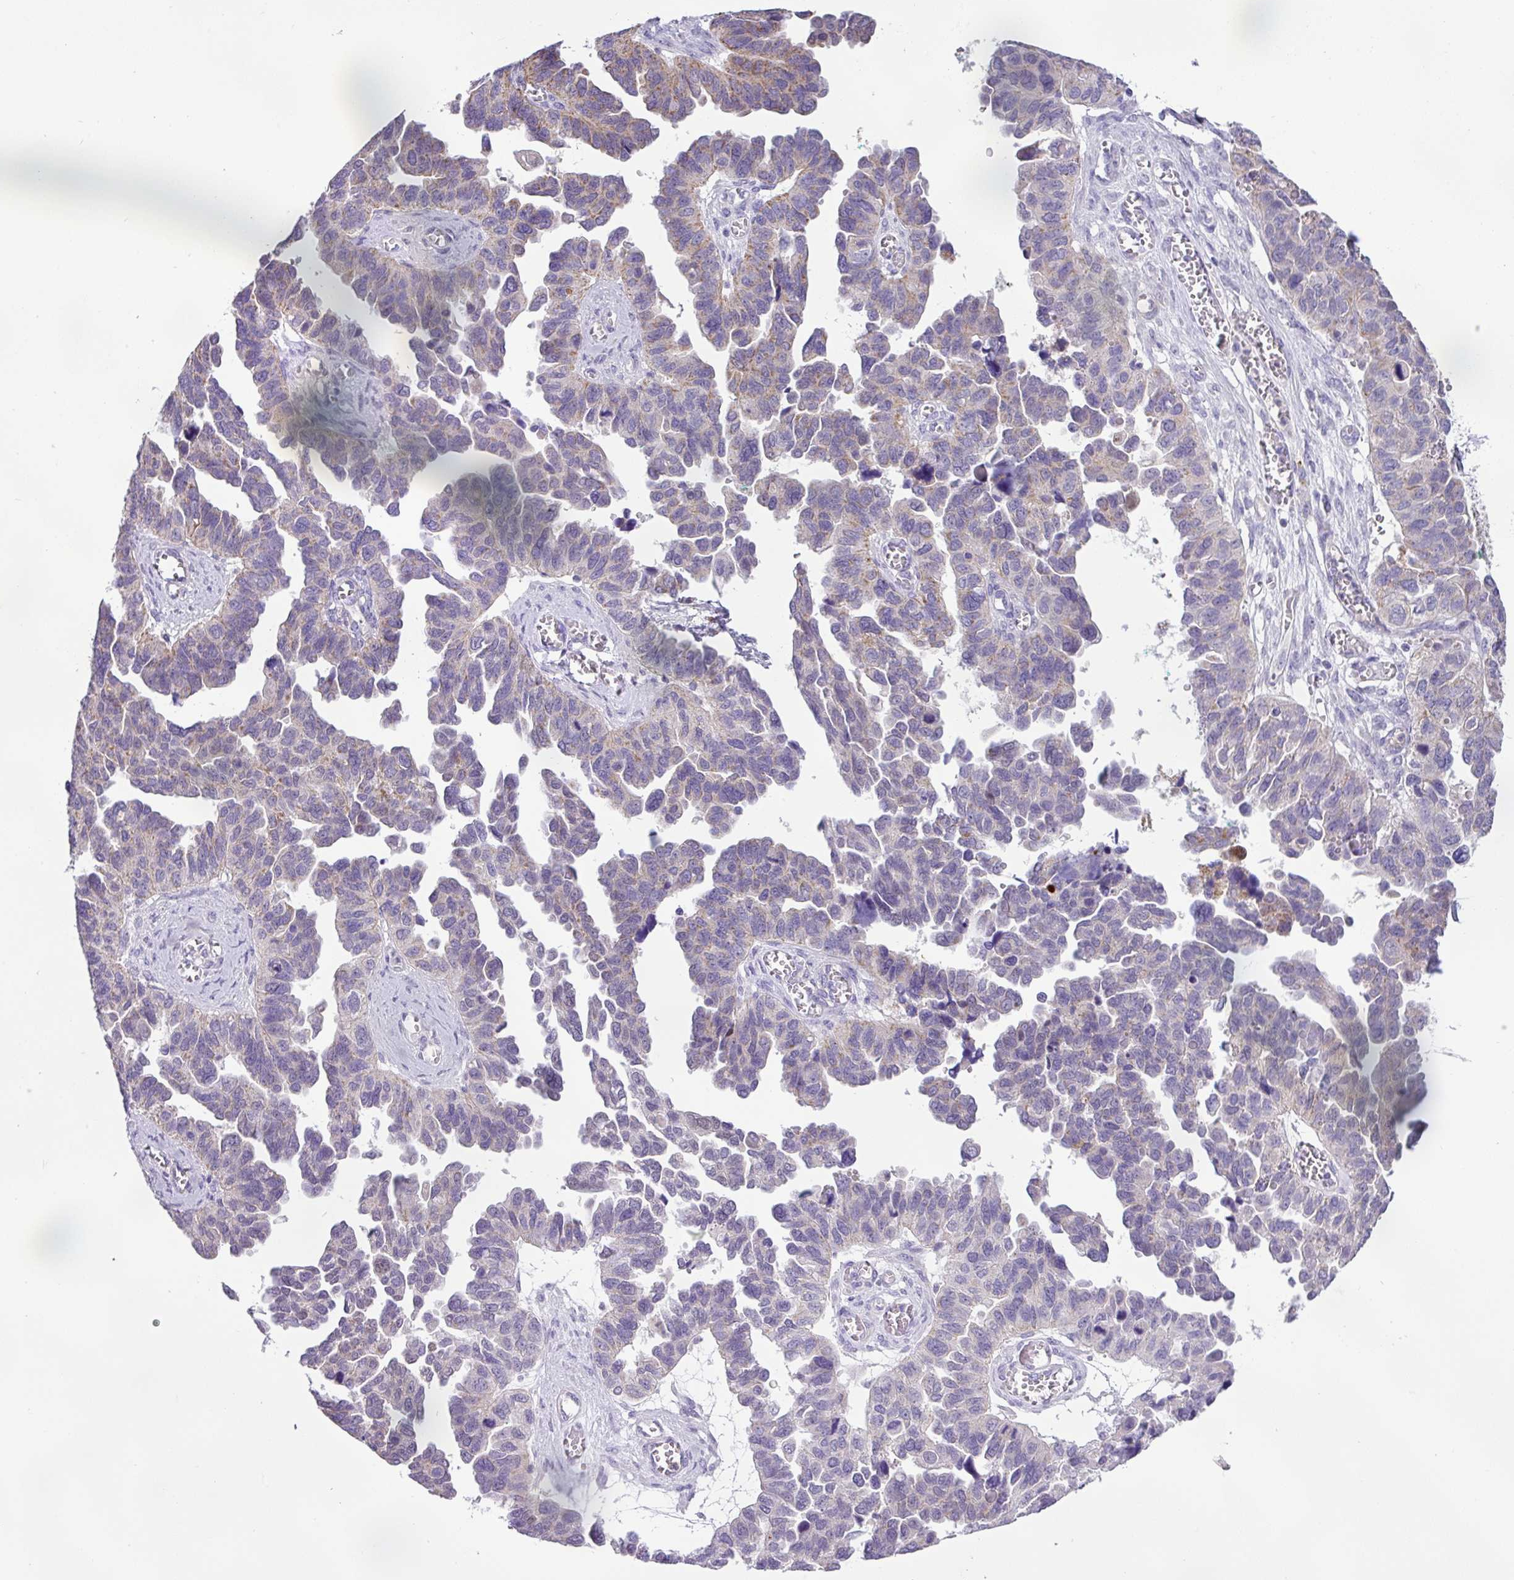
{"staining": {"intensity": "weak", "quantity": "25%-75%", "location": "cytoplasmic/membranous"}, "tissue": "ovarian cancer", "cell_type": "Tumor cells", "image_type": "cancer", "snomed": [{"axis": "morphology", "description": "Cystadenocarcinoma, serous, NOS"}, {"axis": "topography", "description": "Ovary"}], "caption": "This is an image of IHC staining of ovarian cancer, which shows weak expression in the cytoplasmic/membranous of tumor cells.", "gene": "HMCN2", "patient": {"sex": "female", "age": 64}}